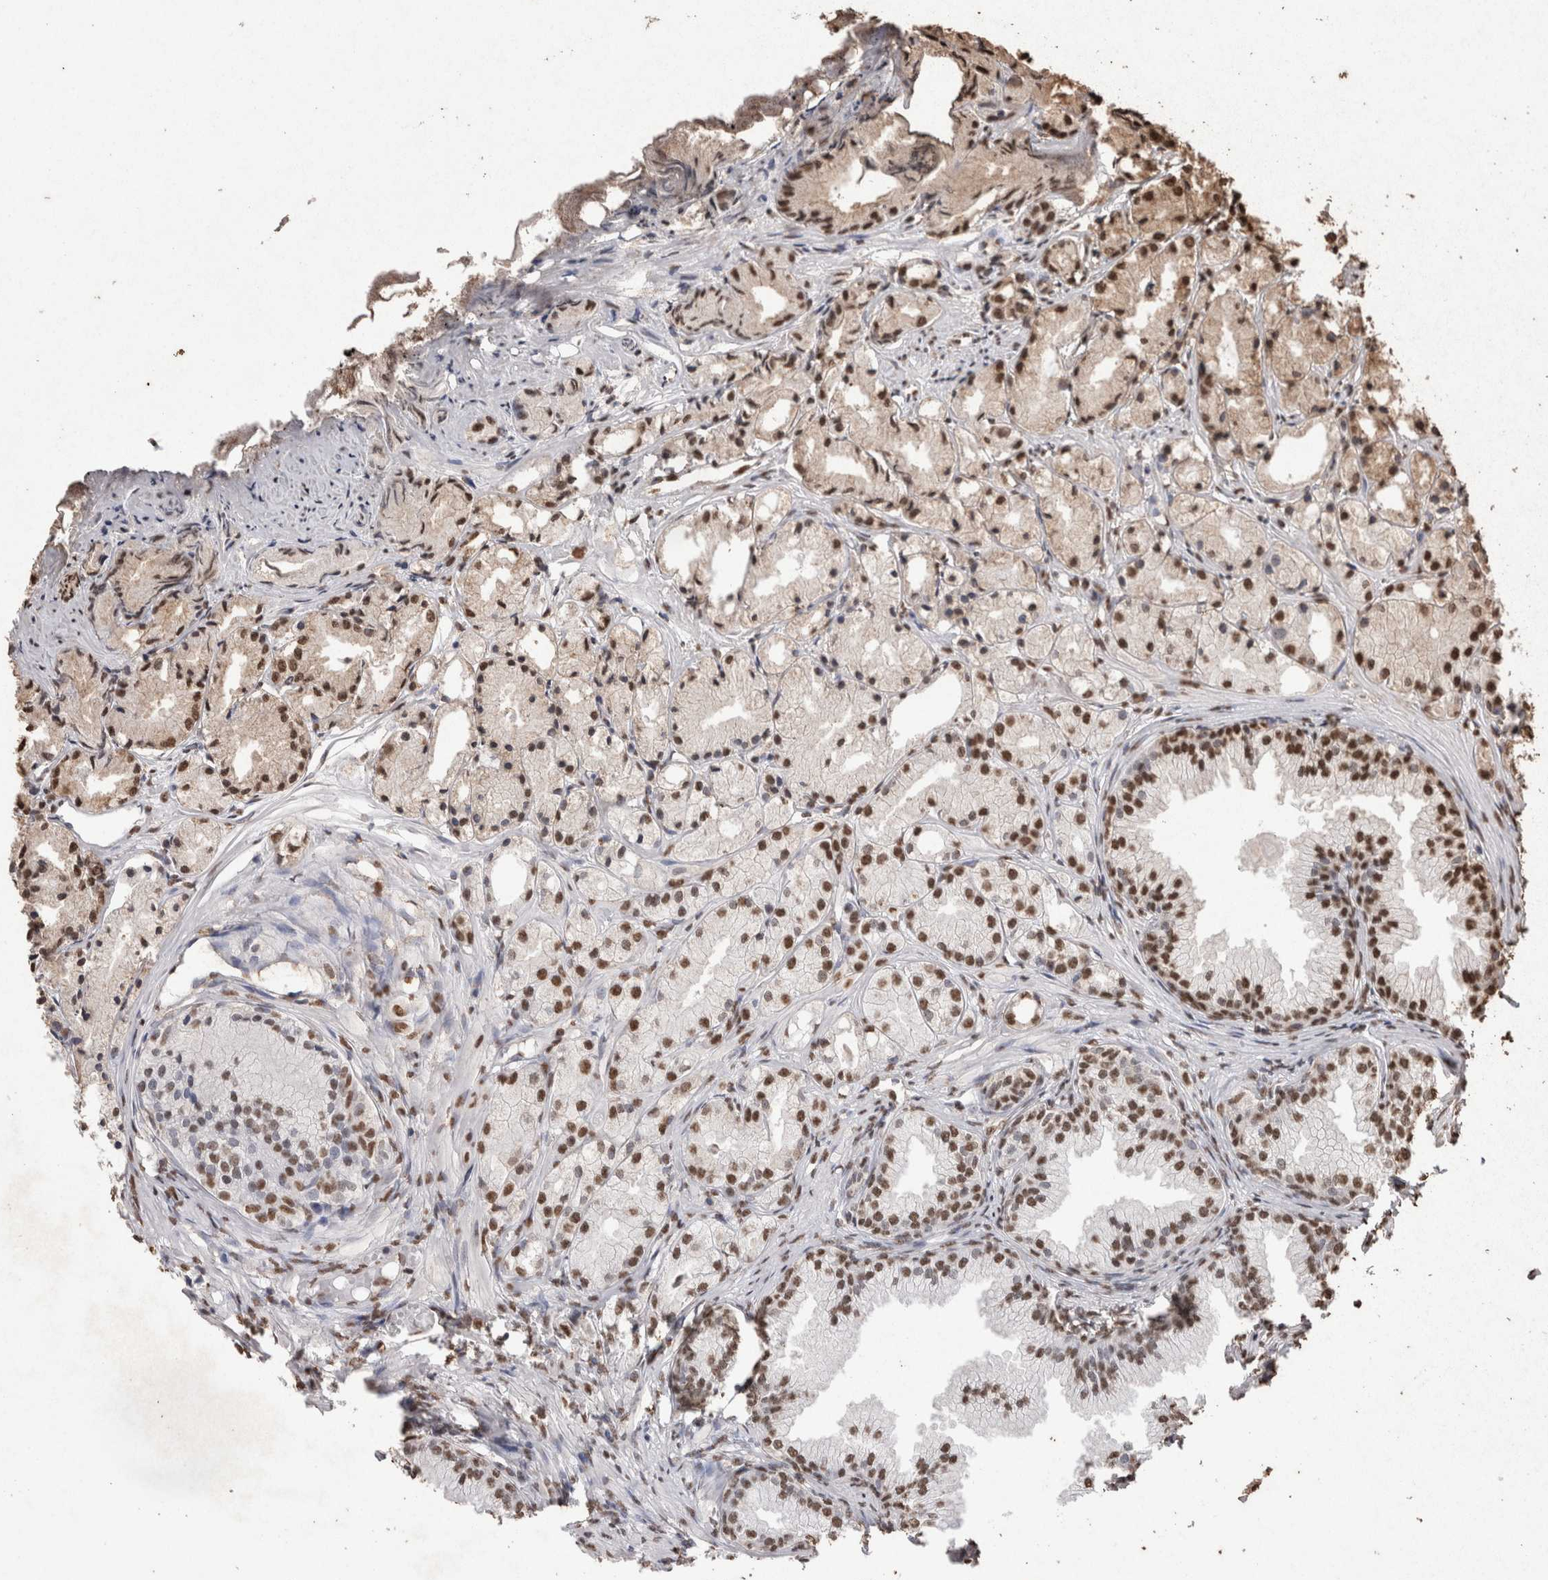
{"staining": {"intensity": "strong", "quantity": ">75%", "location": "nuclear"}, "tissue": "prostate cancer", "cell_type": "Tumor cells", "image_type": "cancer", "snomed": [{"axis": "morphology", "description": "Adenocarcinoma, Low grade"}, {"axis": "topography", "description": "Prostate"}], "caption": "Human prostate low-grade adenocarcinoma stained with a brown dye displays strong nuclear positive staining in approximately >75% of tumor cells.", "gene": "NTHL1", "patient": {"sex": "male", "age": 72}}